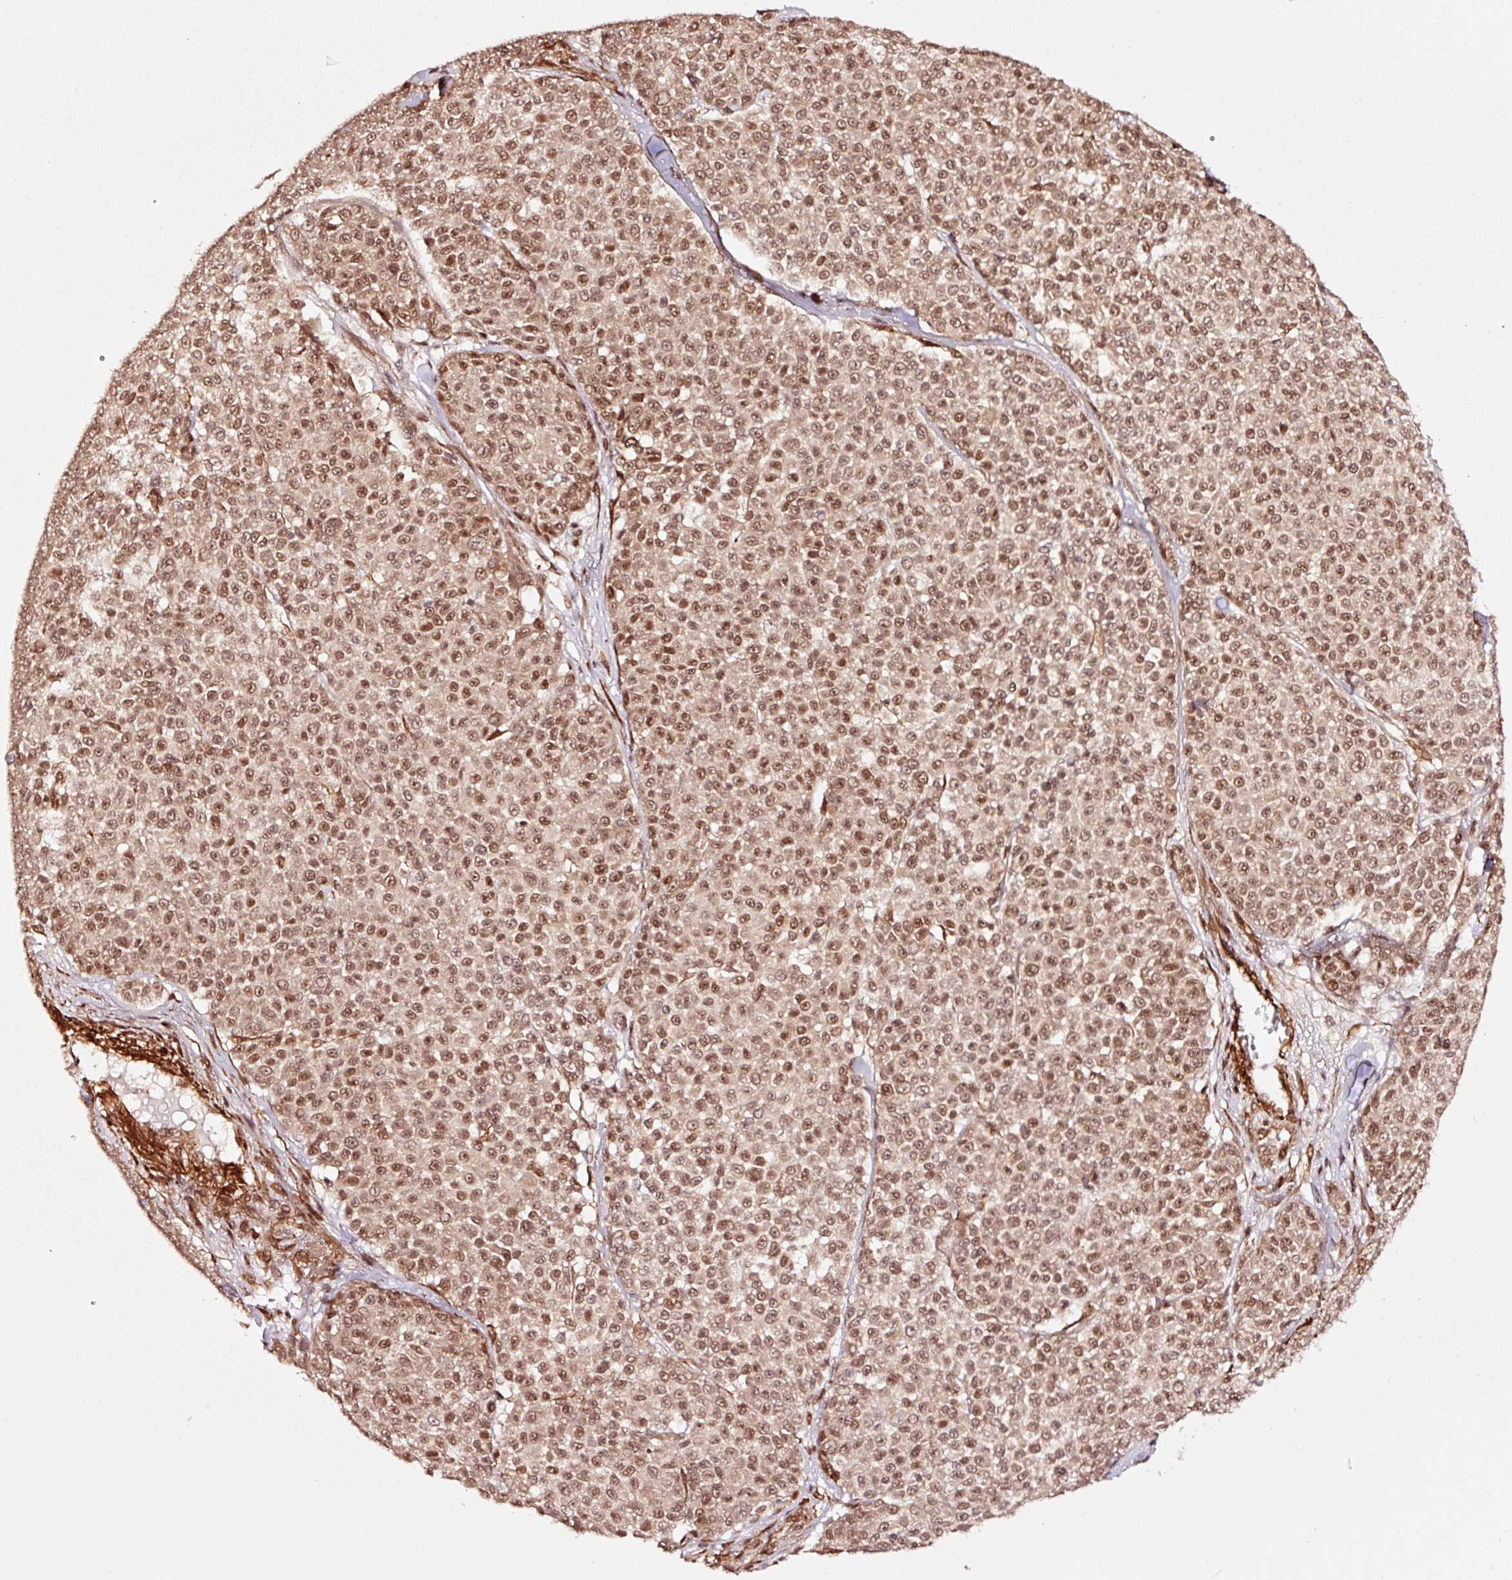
{"staining": {"intensity": "moderate", "quantity": ">75%", "location": "nuclear"}, "tissue": "melanoma", "cell_type": "Tumor cells", "image_type": "cancer", "snomed": [{"axis": "morphology", "description": "Malignant melanoma, NOS"}, {"axis": "topography", "description": "Skin"}], "caption": "Immunohistochemistry of melanoma shows medium levels of moderate nuclear expression in about >75% of tumor cells.", "gene": "TPM1", "patient": {"sex": "male", "age": 46}}